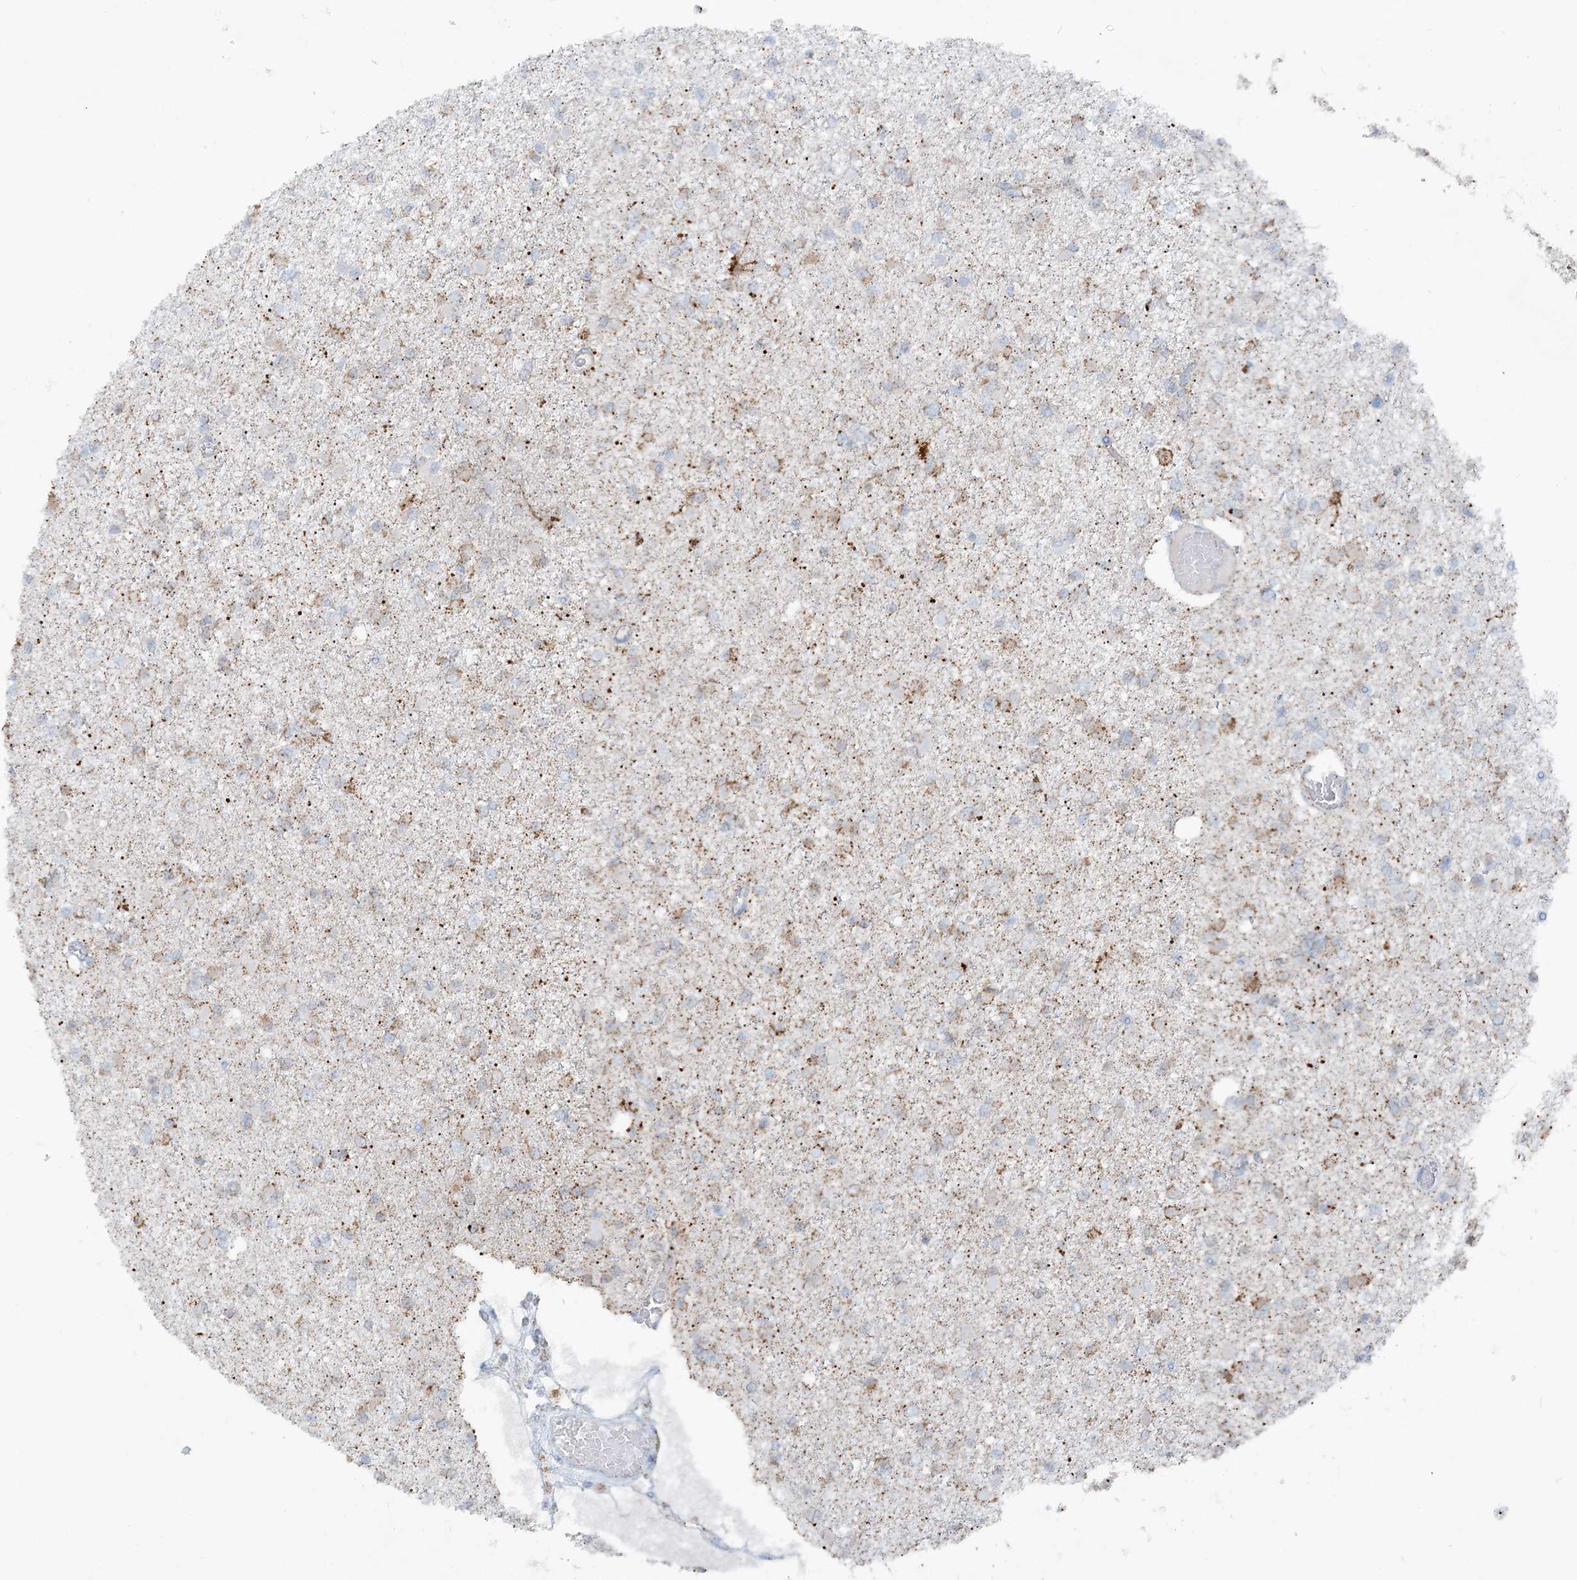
{"staining": {"intensity": "weak", "quantity": "<25%", "location": "cytoplasmic/membranous"}, "tissue": "glioma", "cell_type": "Tumor cells", "image_type": "cancer", "snomed": [{"axis": "morphology", "description": "Glioma, malignant, Low grade"}, {"axis": "topography", "description": "Brain"}], "caption": "DAB immunohistochemical staining of human glioma shows no significant staining in tumor cells.", "gene": "PCCB", "patient": {"sex": "female", "age": 22}}